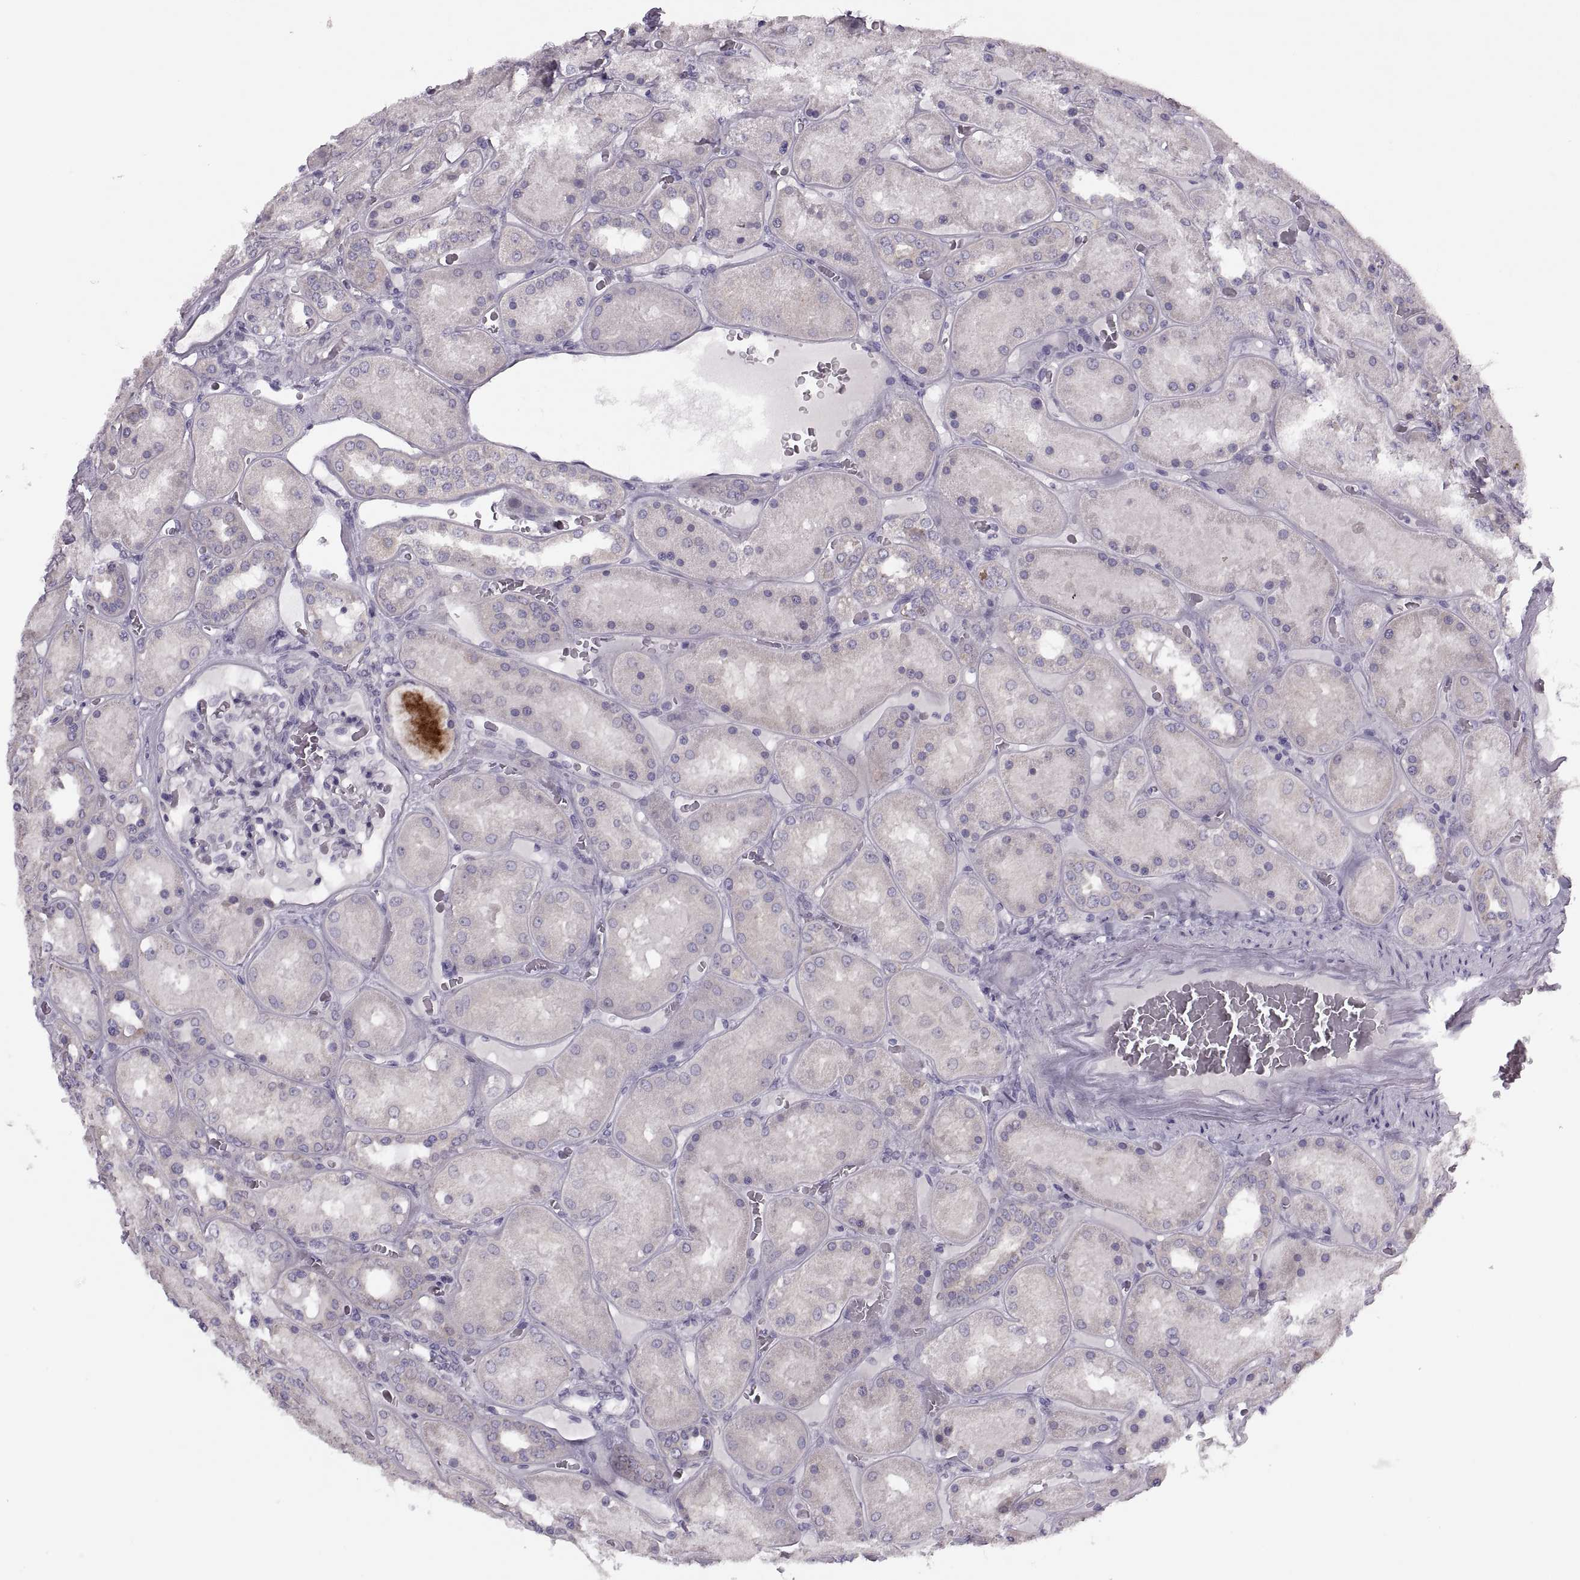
{"staining": {"intensity": "negative", "quantity": "none", "location": "none"}, "tissue": "kidney", "cell_type": "Cells in glomeruli", "image_type": "normal", "snomed": [{"axis": "morphology", "description": "Normal tissue, NOS"}, {"axis": "topography", "description": "Kidney"}], "caption": "This photomicrograph is of unremarkable kidney stained with IHC to label a protein in brown with the nuclei are counter-stained blue. There is no expression in cells in glomeruli. (DAB (3,3'-diaminobenzidine) IHC, high magnification).", "gene": "PRSS54", "patient": {"sex": "male", "age": 73}}